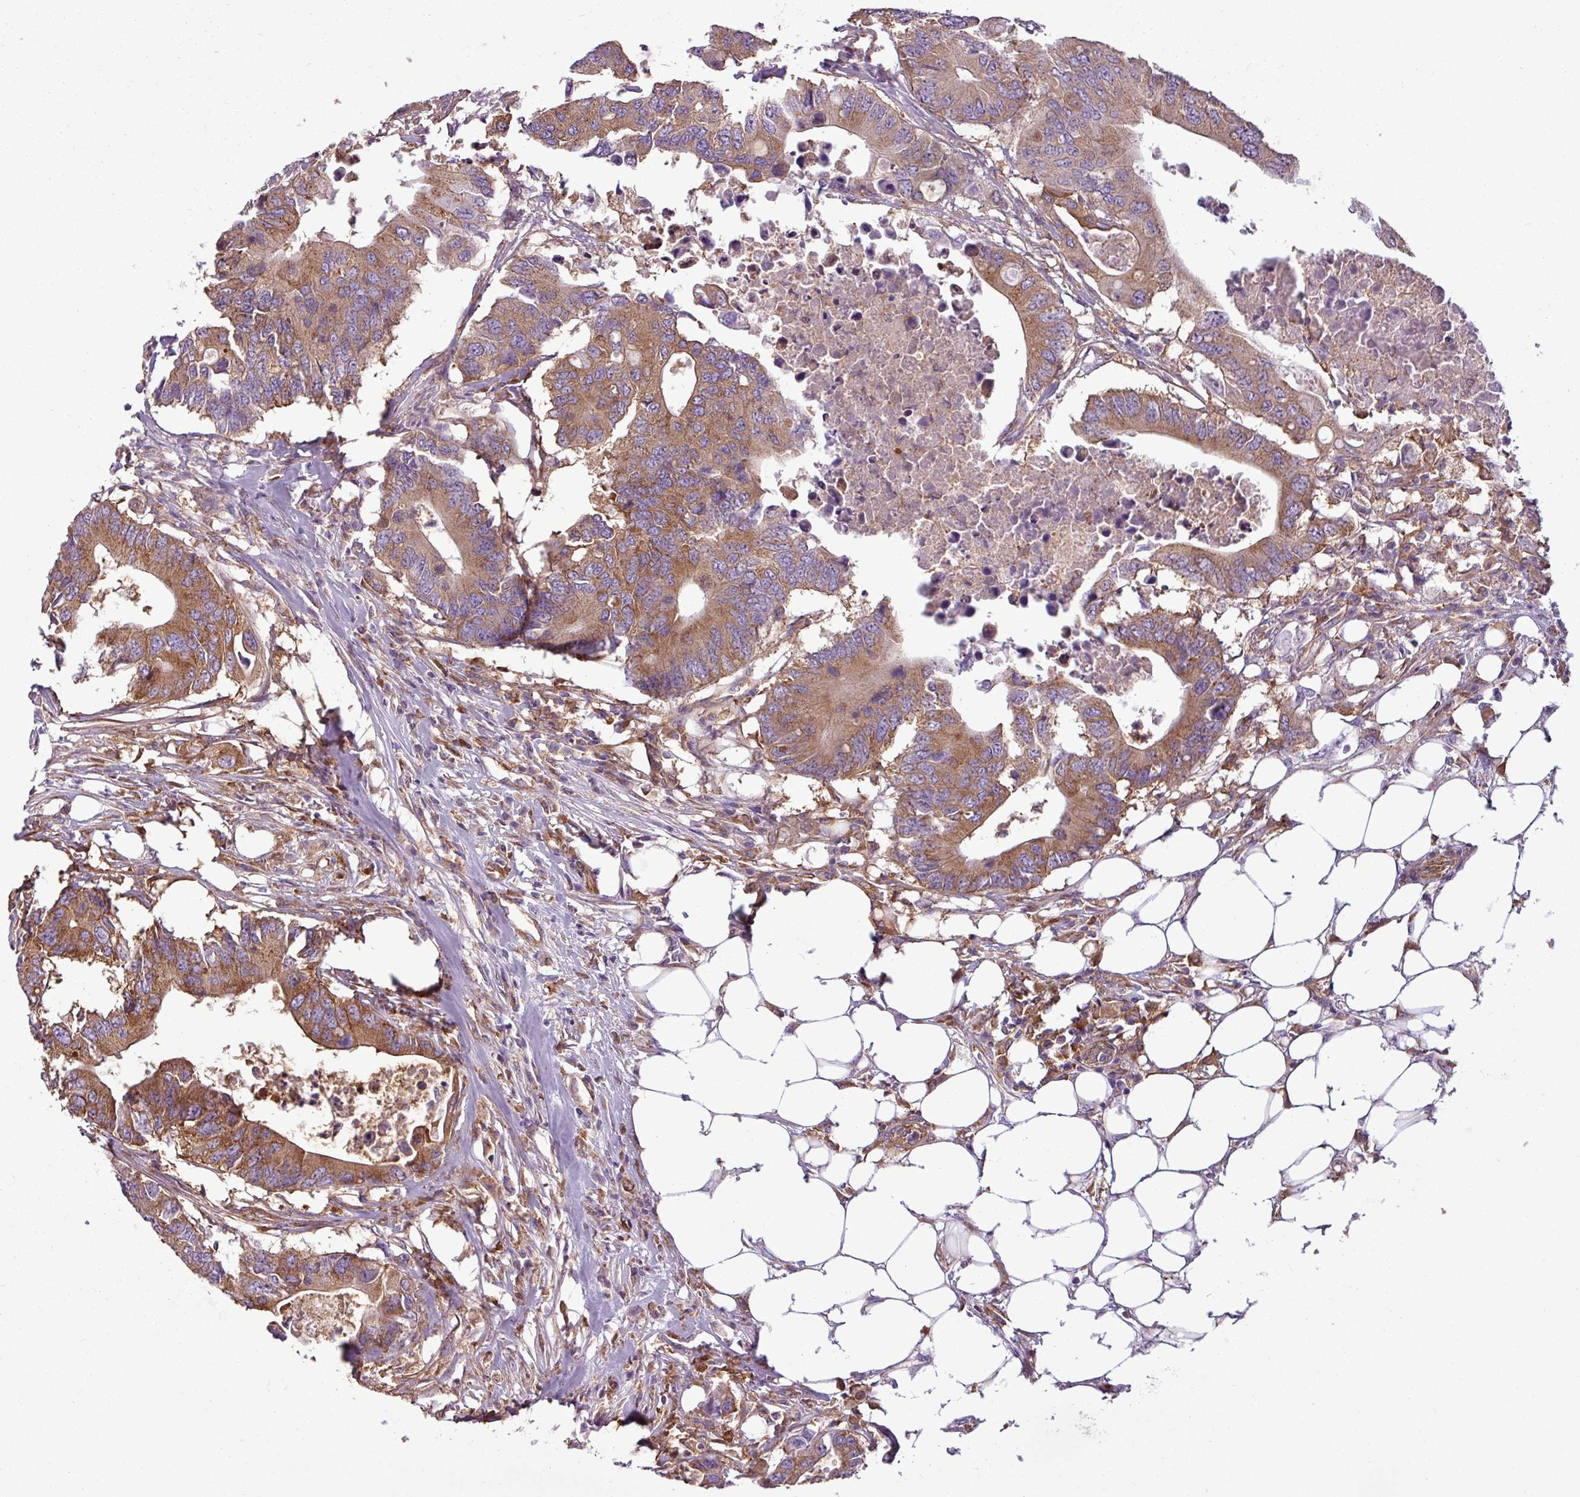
{"staining": {"intensity": "moderate", "quantity": ">75%", "location": "cytoplasmic/membranous"}, "tissue": "colorectal cancer", "cell_type": "Tumor cells", "image_type": "cancer", "snomed": [{"axis": "morphology", "description": "Adenocarcinoma, NOS"}, {"axis": "topography", "description": "Colon"}], "caption": "Colorectal cancer was stained to show a protein in brown. There is medium levels of moderate cytoplasmic/membranous staining in about >75% of tumor cells.", "gene": "PACSIN2", "patient": {"sex": "male", "age": 71}}